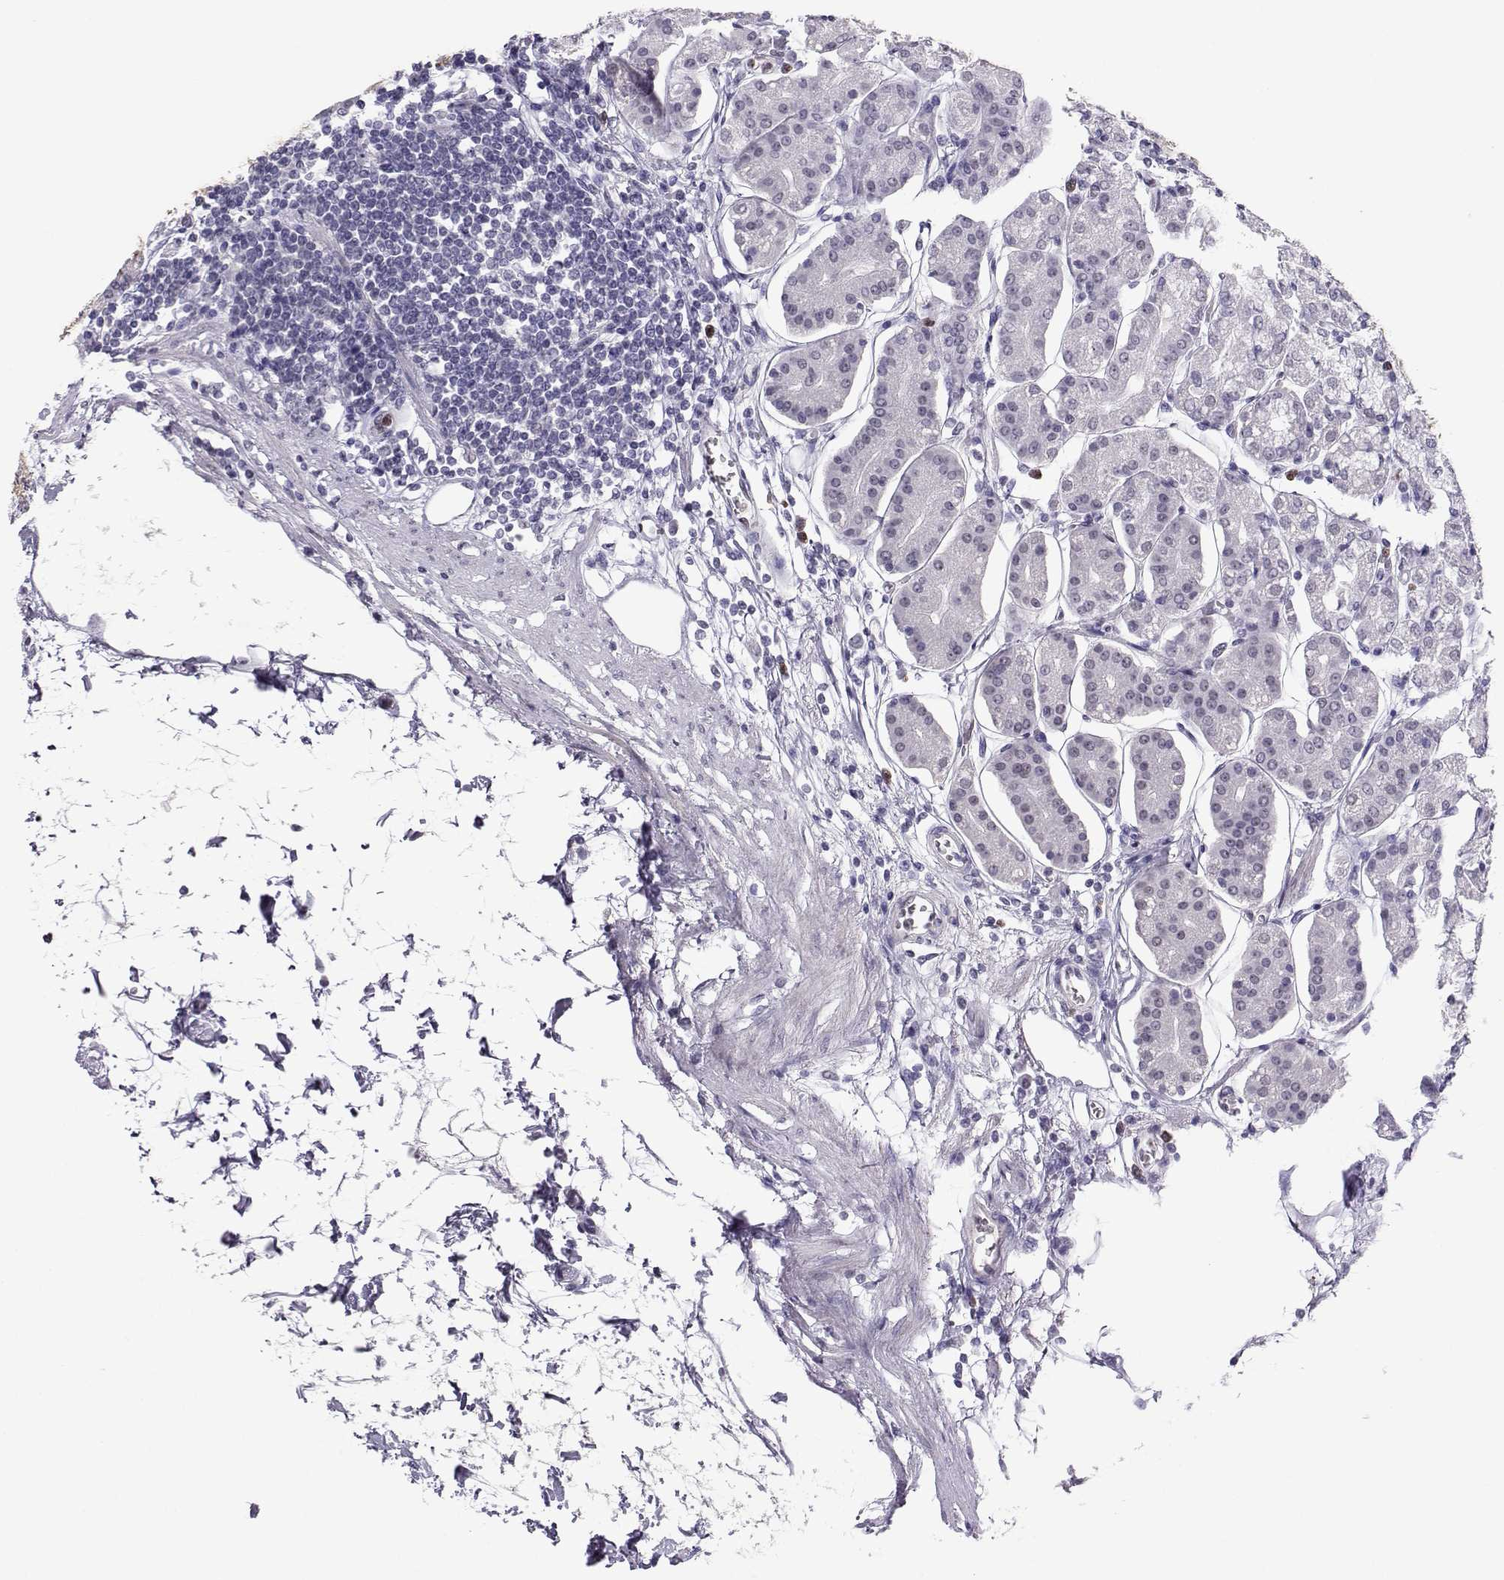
{"staining": {"intensity": "negative", "quantity": "none", "location": "none"}, "tissue": "stomach", "cell_type": "Glandular cells", "image_type": "normal", "snomed": [{"axis": "morphology", "description": "Normal tissue, NOS"}, {"axis": "topography", "description": "Skeletal muscle"}, {"axis": "topography", "description": "Stomach"}], "caption": "Immunohistochemistry histopathology image of normal stomach: human stomach stained with DAB displays no significant protein staining in glandular cells. Nuclei are stained in blue.", "gene": "TEDC2", "patient": {"sex": "female", "age": 57}}